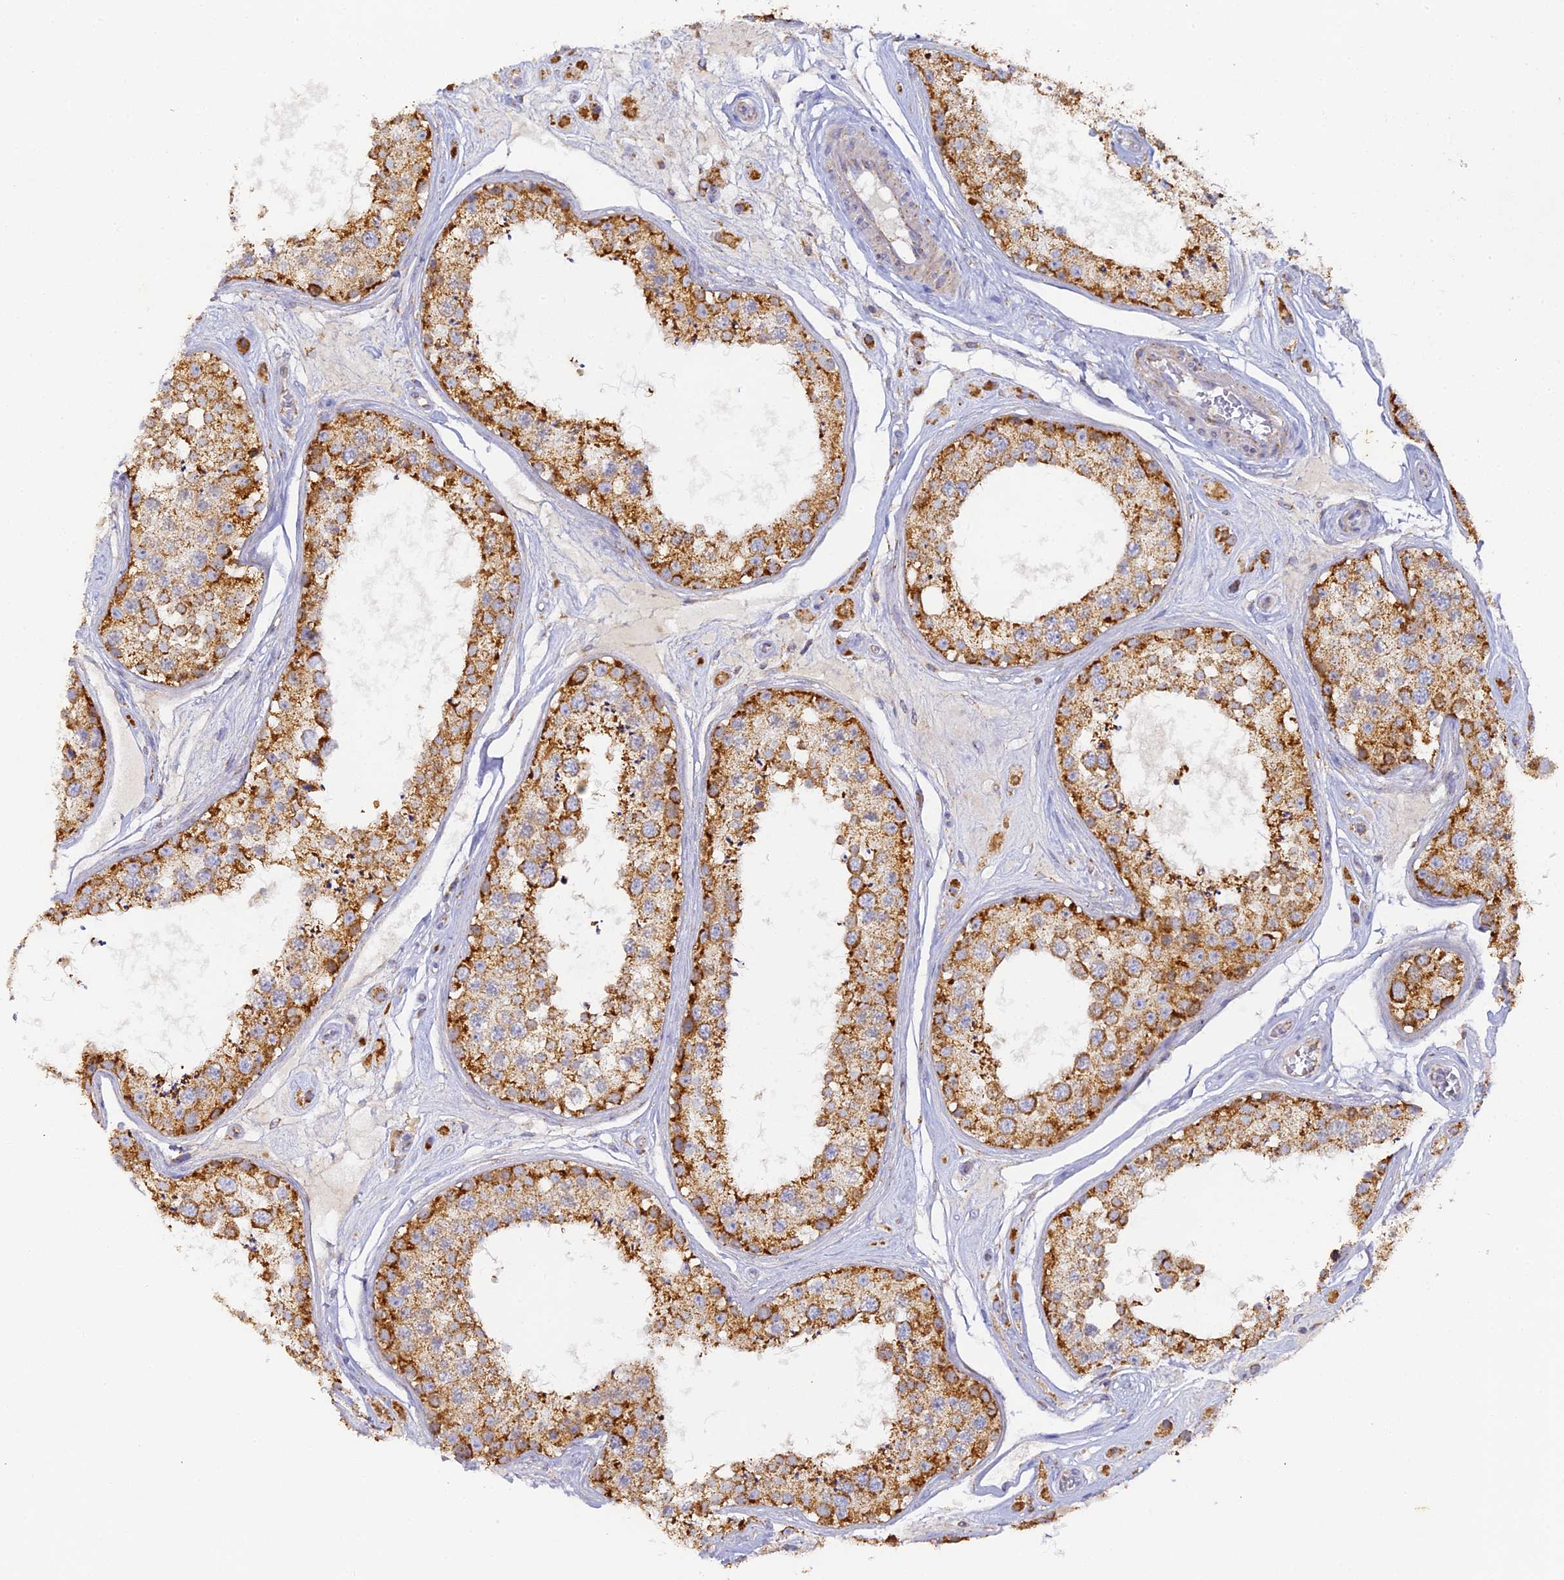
{"staining": {"intensity": "strong", "quantity": ">75%", "location": "cytoplasmic/membranous"}, "tissue": "testis", "cell_type": "Cells in seminiferous ducts", "image_type": "normal", "snomed": [{"axis": "morphology", "description": "Normal tissue, NOS"}, {"axis": "topography", "description": "Testis"}], "caption": "Strong cytoplasmic/membranous positivity is identified in about >75% of cells in seminiferous ducts in normal testis.", "gene": "DONSON", "patient": {"sex": "male", "age": 25}}